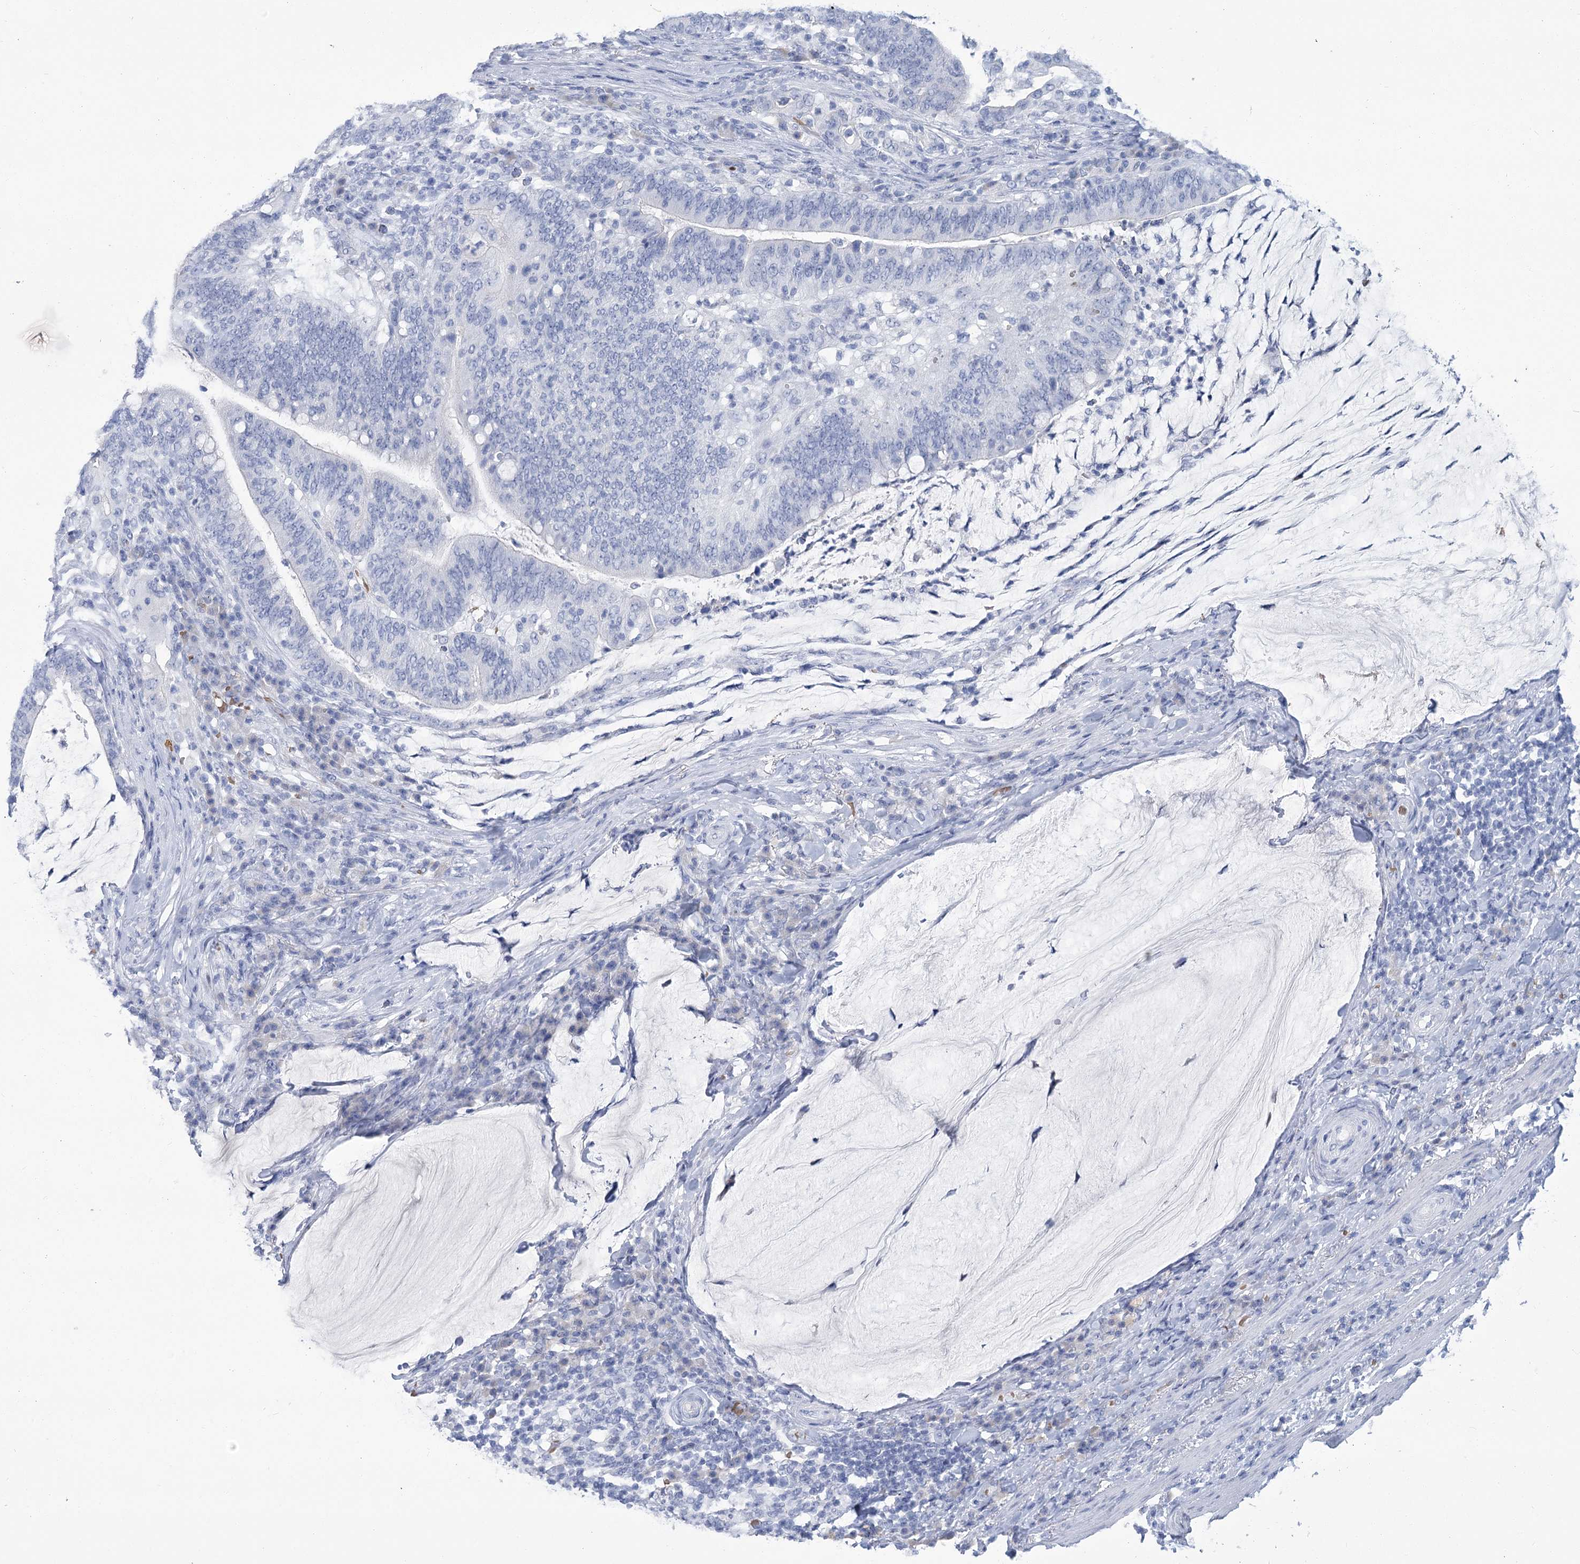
{"staining": {"intensity": "negative", "quantity": "none", "location": "none"}, "tissue": "colorectal cancer", "cell_type": "Tumor cells", "image_type": "cancer", "snomed": [{"axis": "morphology", "description": "Normal tissue, NOS"}, {"axis": "morphology", "description": "Adenocarcinoma, NOS"}, {"axis": "topography", "description": "Colon"}], "caption": "The photomicrograph displays no staining of tumor cells in colorectal cancer (adenocarcinoma). Nuclei are stained in blue.", "gene": "HBA1", "patient": {"sex": "female", "age": 66}}